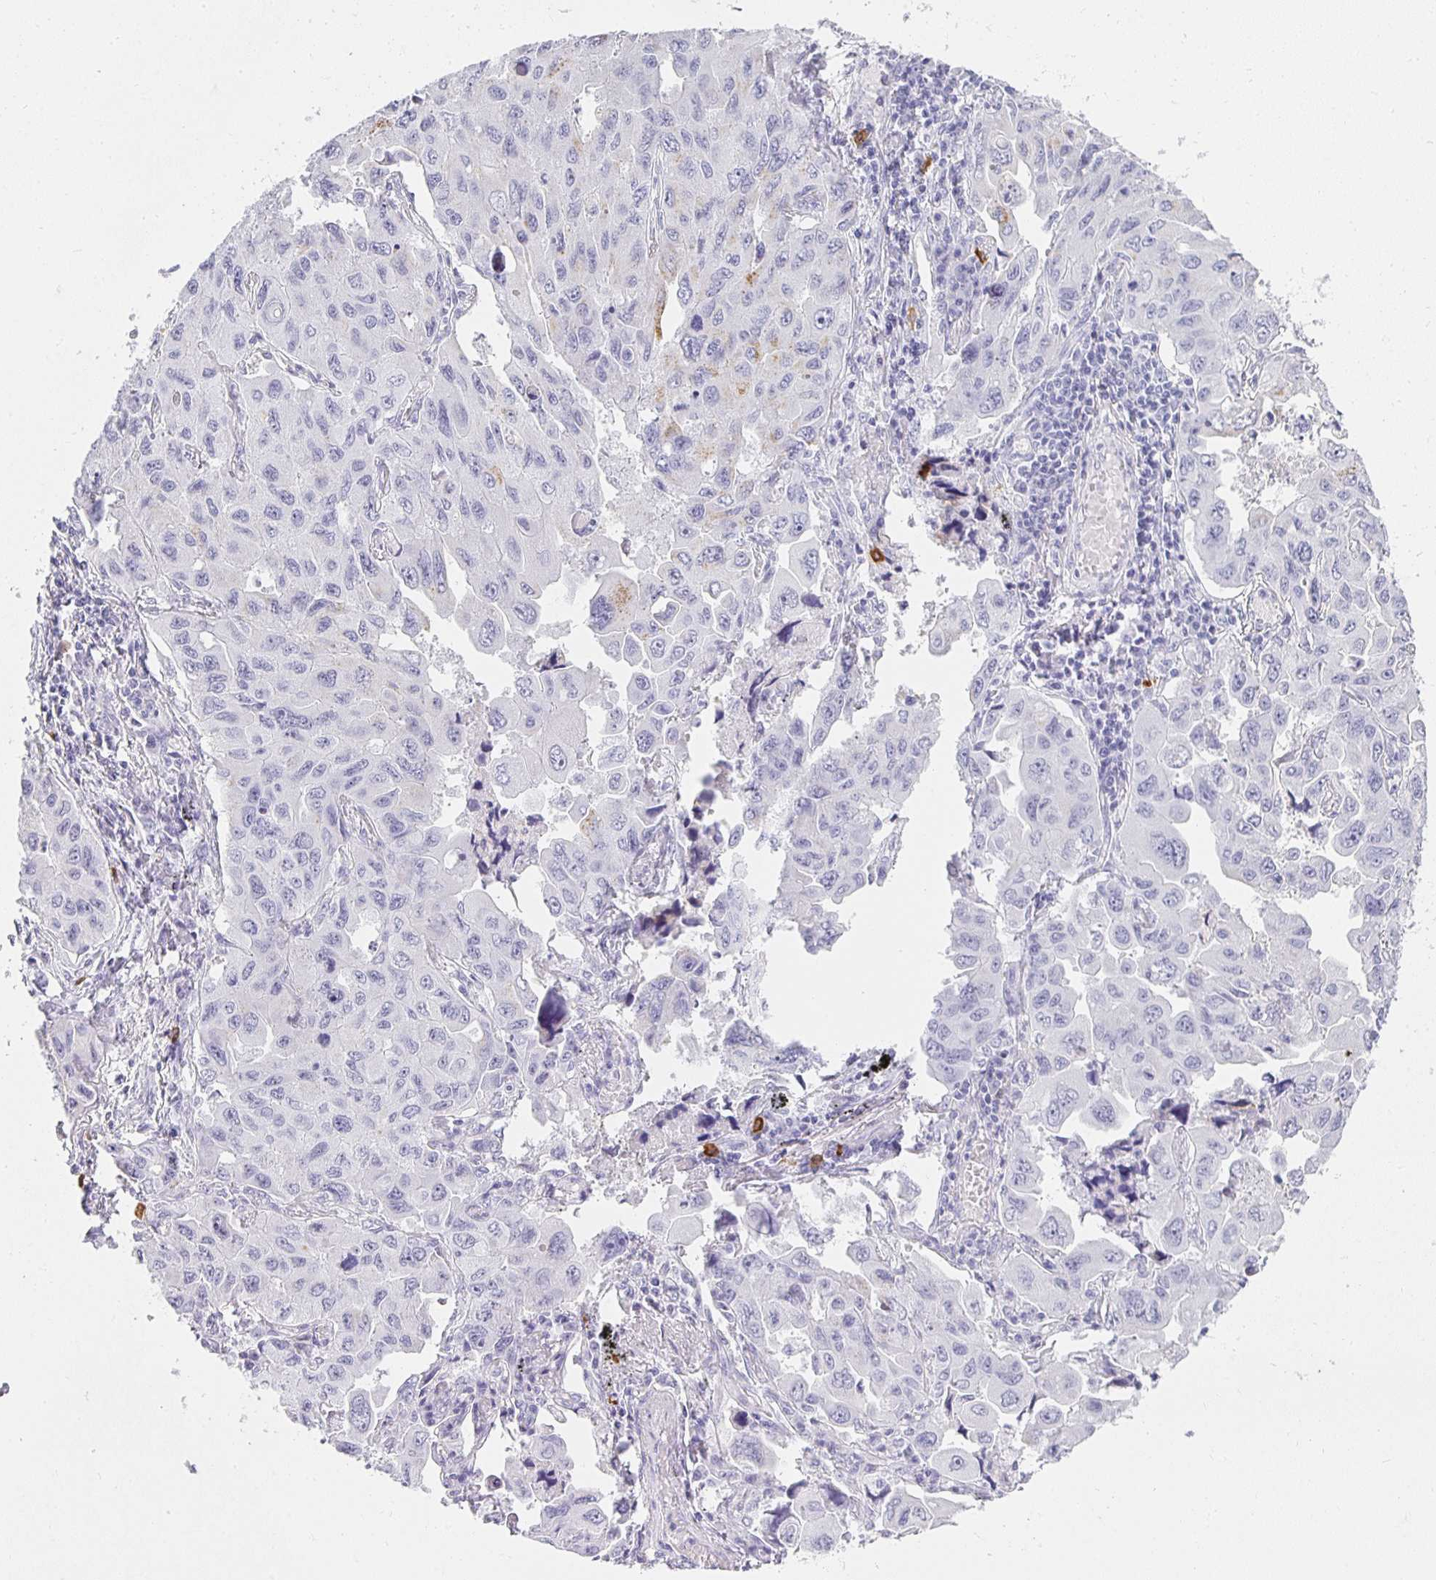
{"staining": {"intensity": "negative", "quantity": "none", "location": "none"}, "tissue": "lung cancer", "cell_type": "Tumor cells", "image_type": "cancer", "snomed": [{"axis": "morphology", "description": "Adenocarcinoma, NOS"}, {"axis": "topography", "description": "Lung"}], "caption": "The image shows no significant expression in tumor cells of lung cancer (adenocarcinoma).", "gene": "TPSD1", "patient": {"sex": "male", "age": 64}}